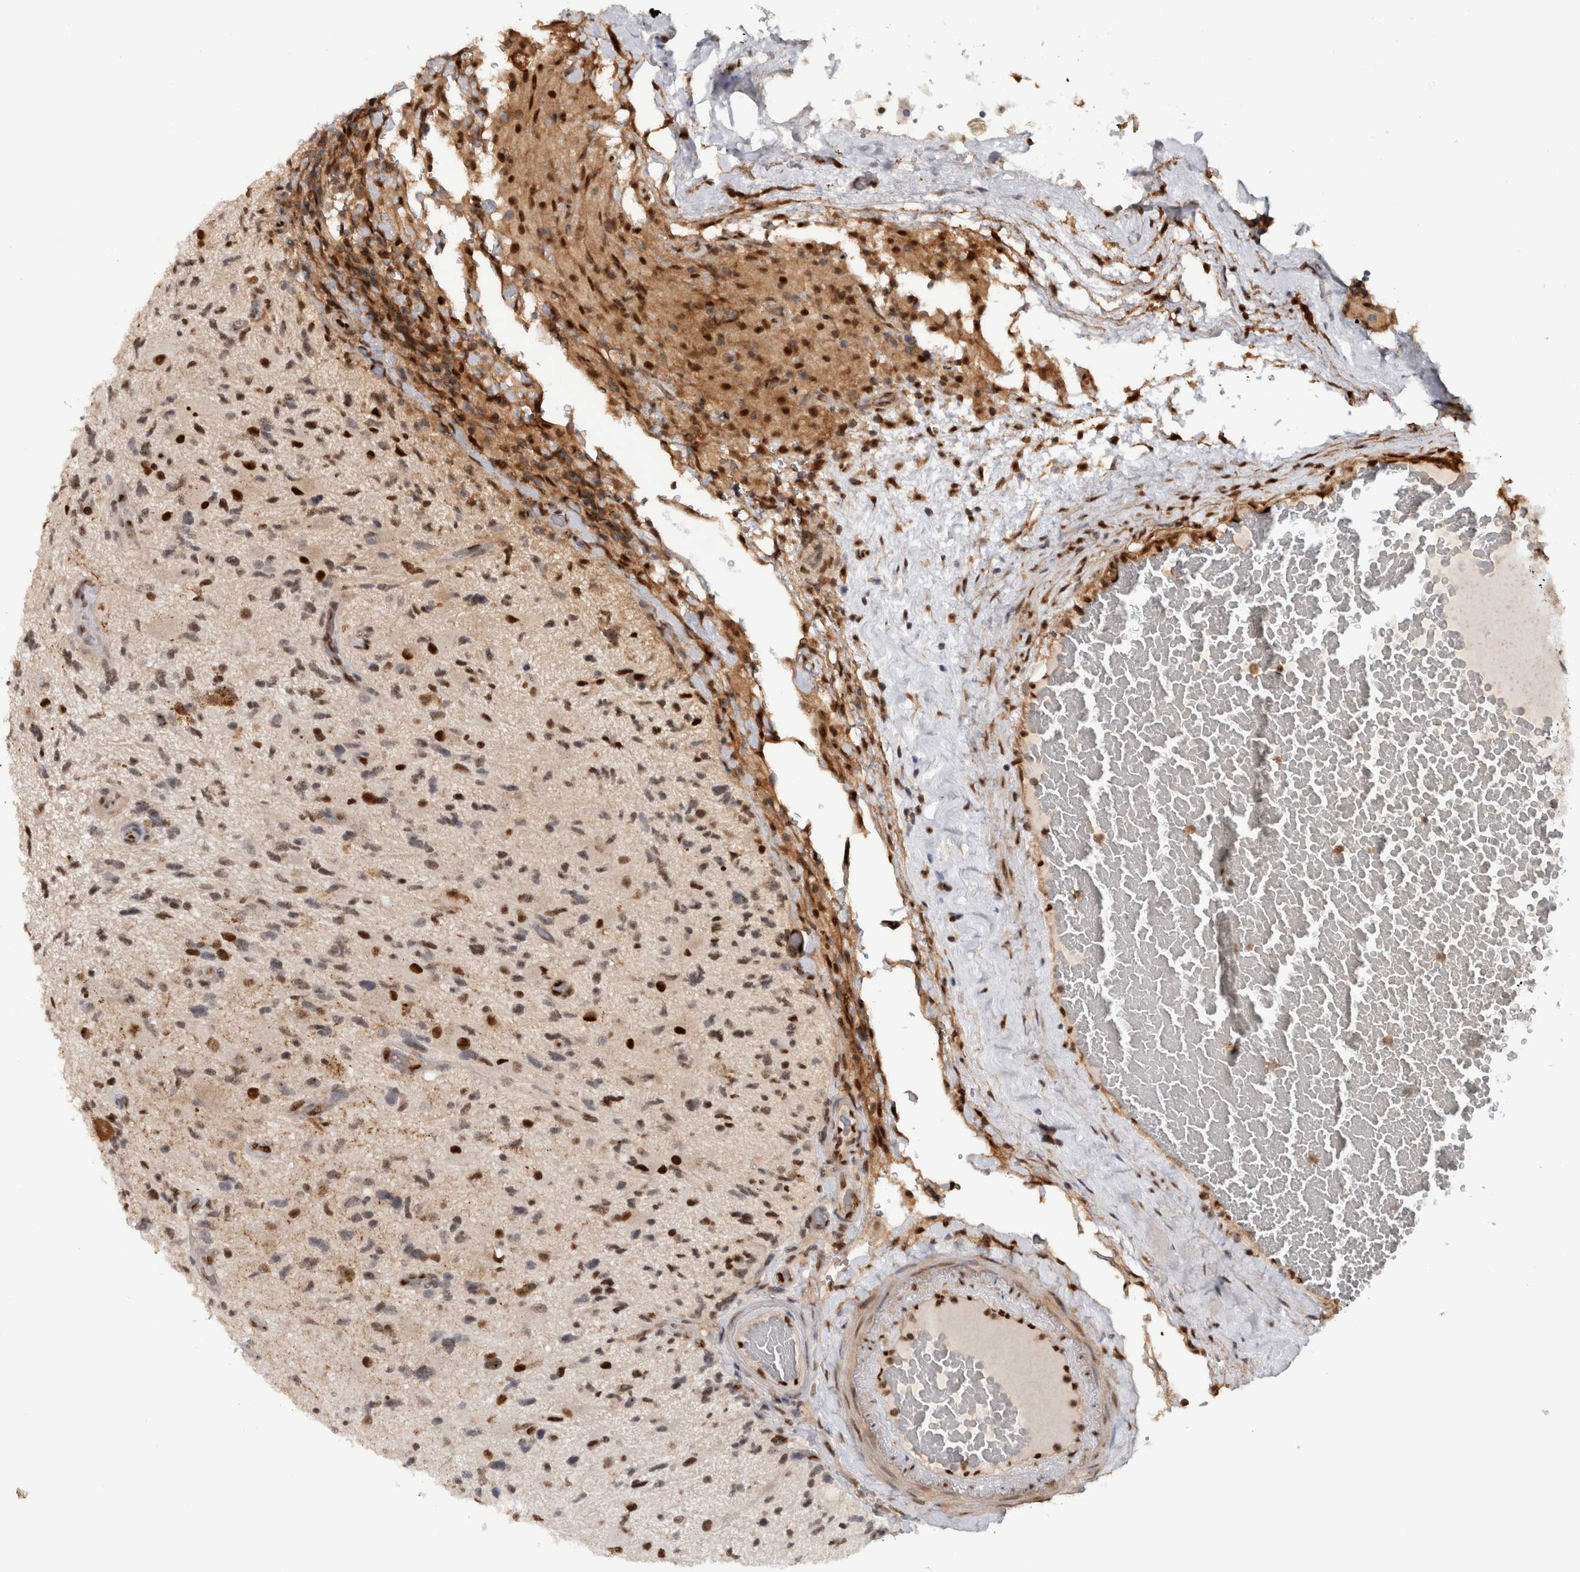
{"staining": {"intensity": "moderate", "quantity": "25%-75%", "location": "nuclear"}, "tissue": "glioma", "cell_type": "Tumor cells", "image_type": "cancer", "snomed": [{"axis": "morphology", "description": "Glioma, malignant, High grade"}, {"axis": "topography", "description": "Brain"}], "caption": "The immunohistochemical stain shows moderate nuclear expression in tumor cells of high-grade glioma (malignant) tissue.", "gene": "RPS6KA2", "patient": {"sex": "male", "age": 33}}